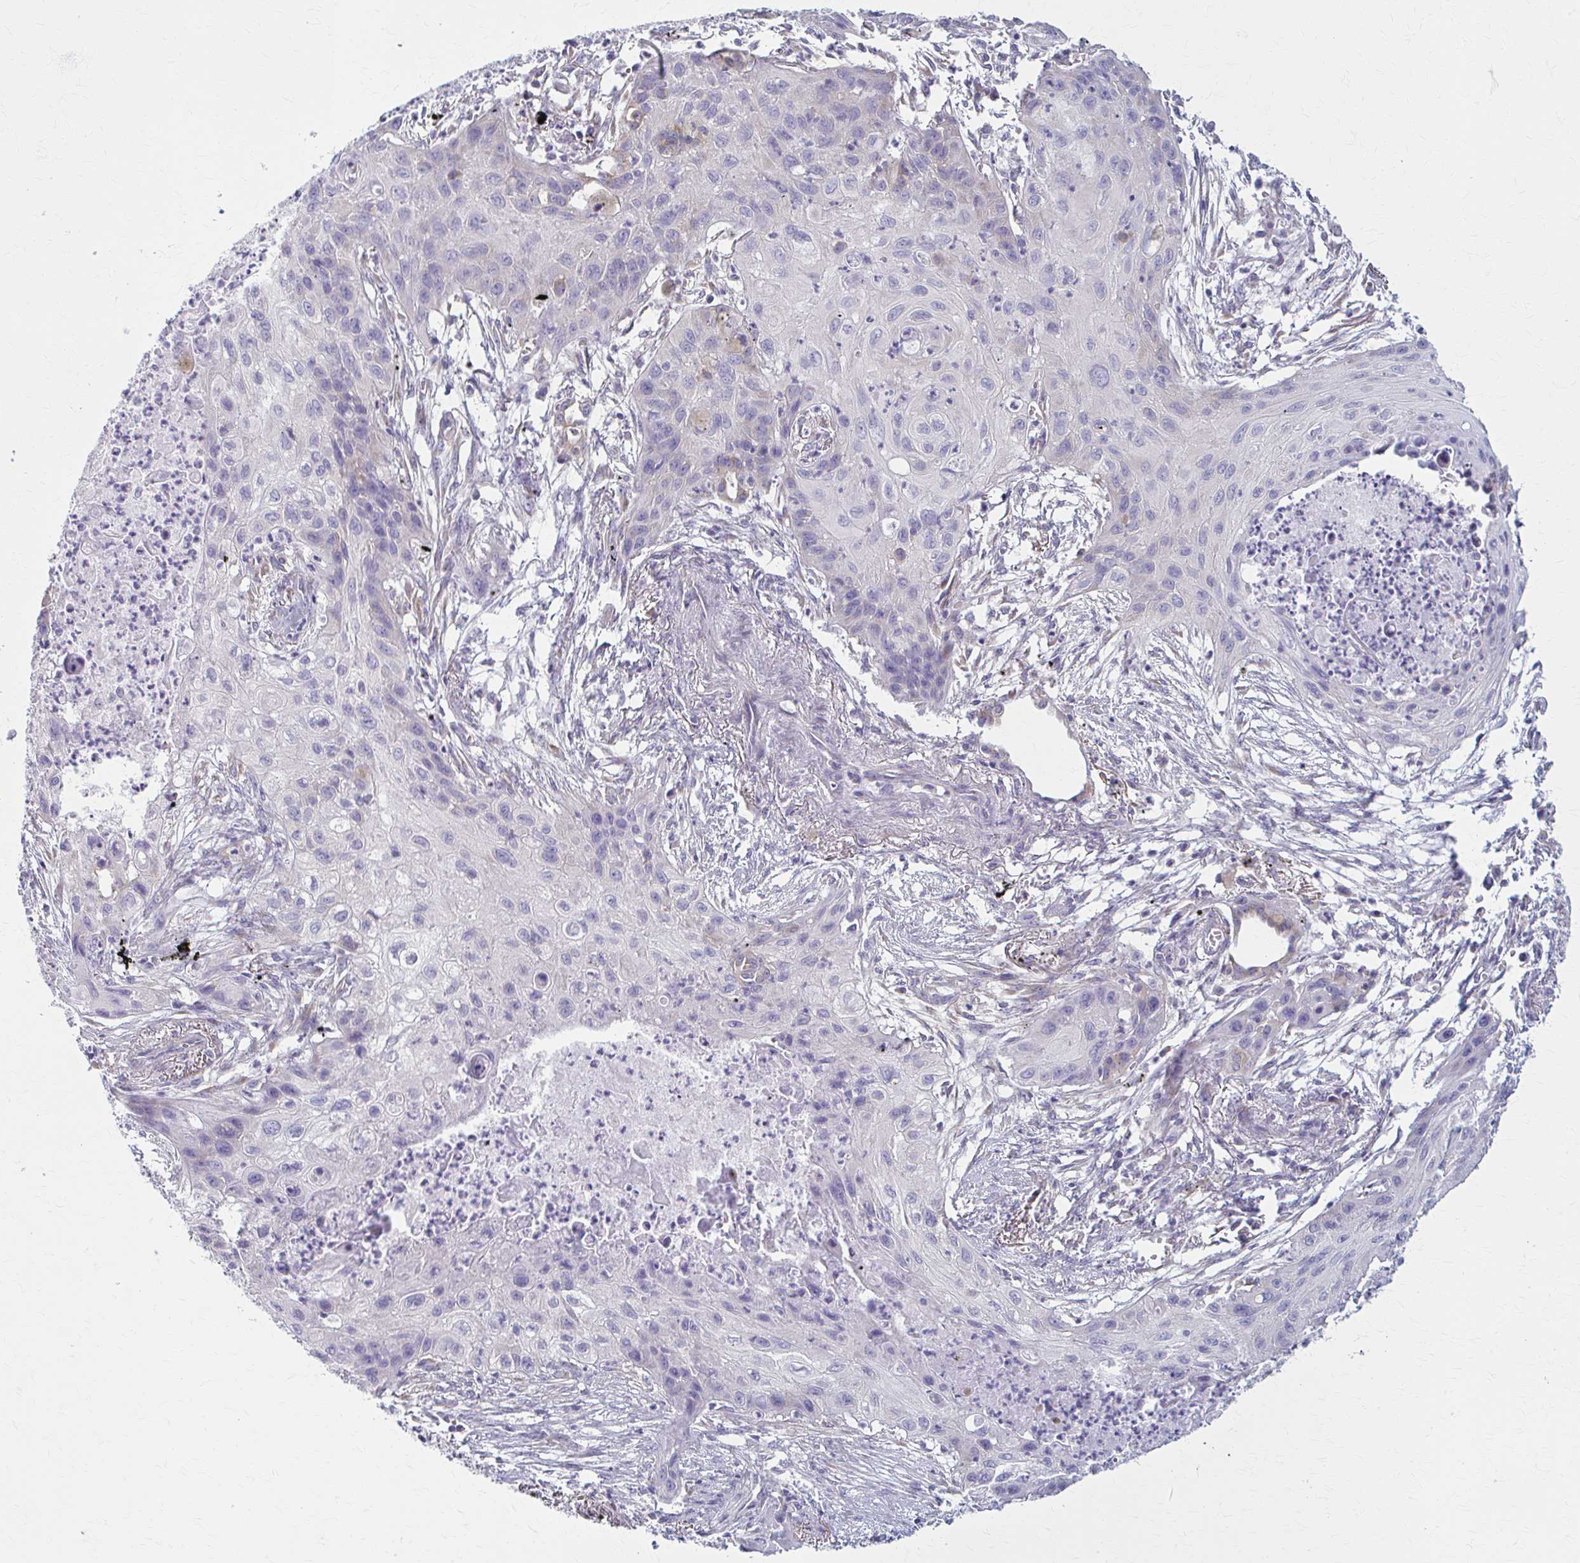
{"staining": {"intensity": "negative", "quantity": "none", "location": "none"}, "tissue": "lung cancer", "cell_type": "Tumor cells", "image_type": "cancer", "snomed": [{"axis": "morphology", "description": "Squamous cell carcinoma, NOS"}, {"axis": "topography", "description": "Lung"}], "caption": "High magnification brightfield microscopy of lung cancer (squamous cell carcinoma) stained with DAB (brown) and counterstained with hematoxylin (blue): tumor cells show no significant staining.", "gene": "PRKRA", "patient": {"sex": "male", "age": 71}}